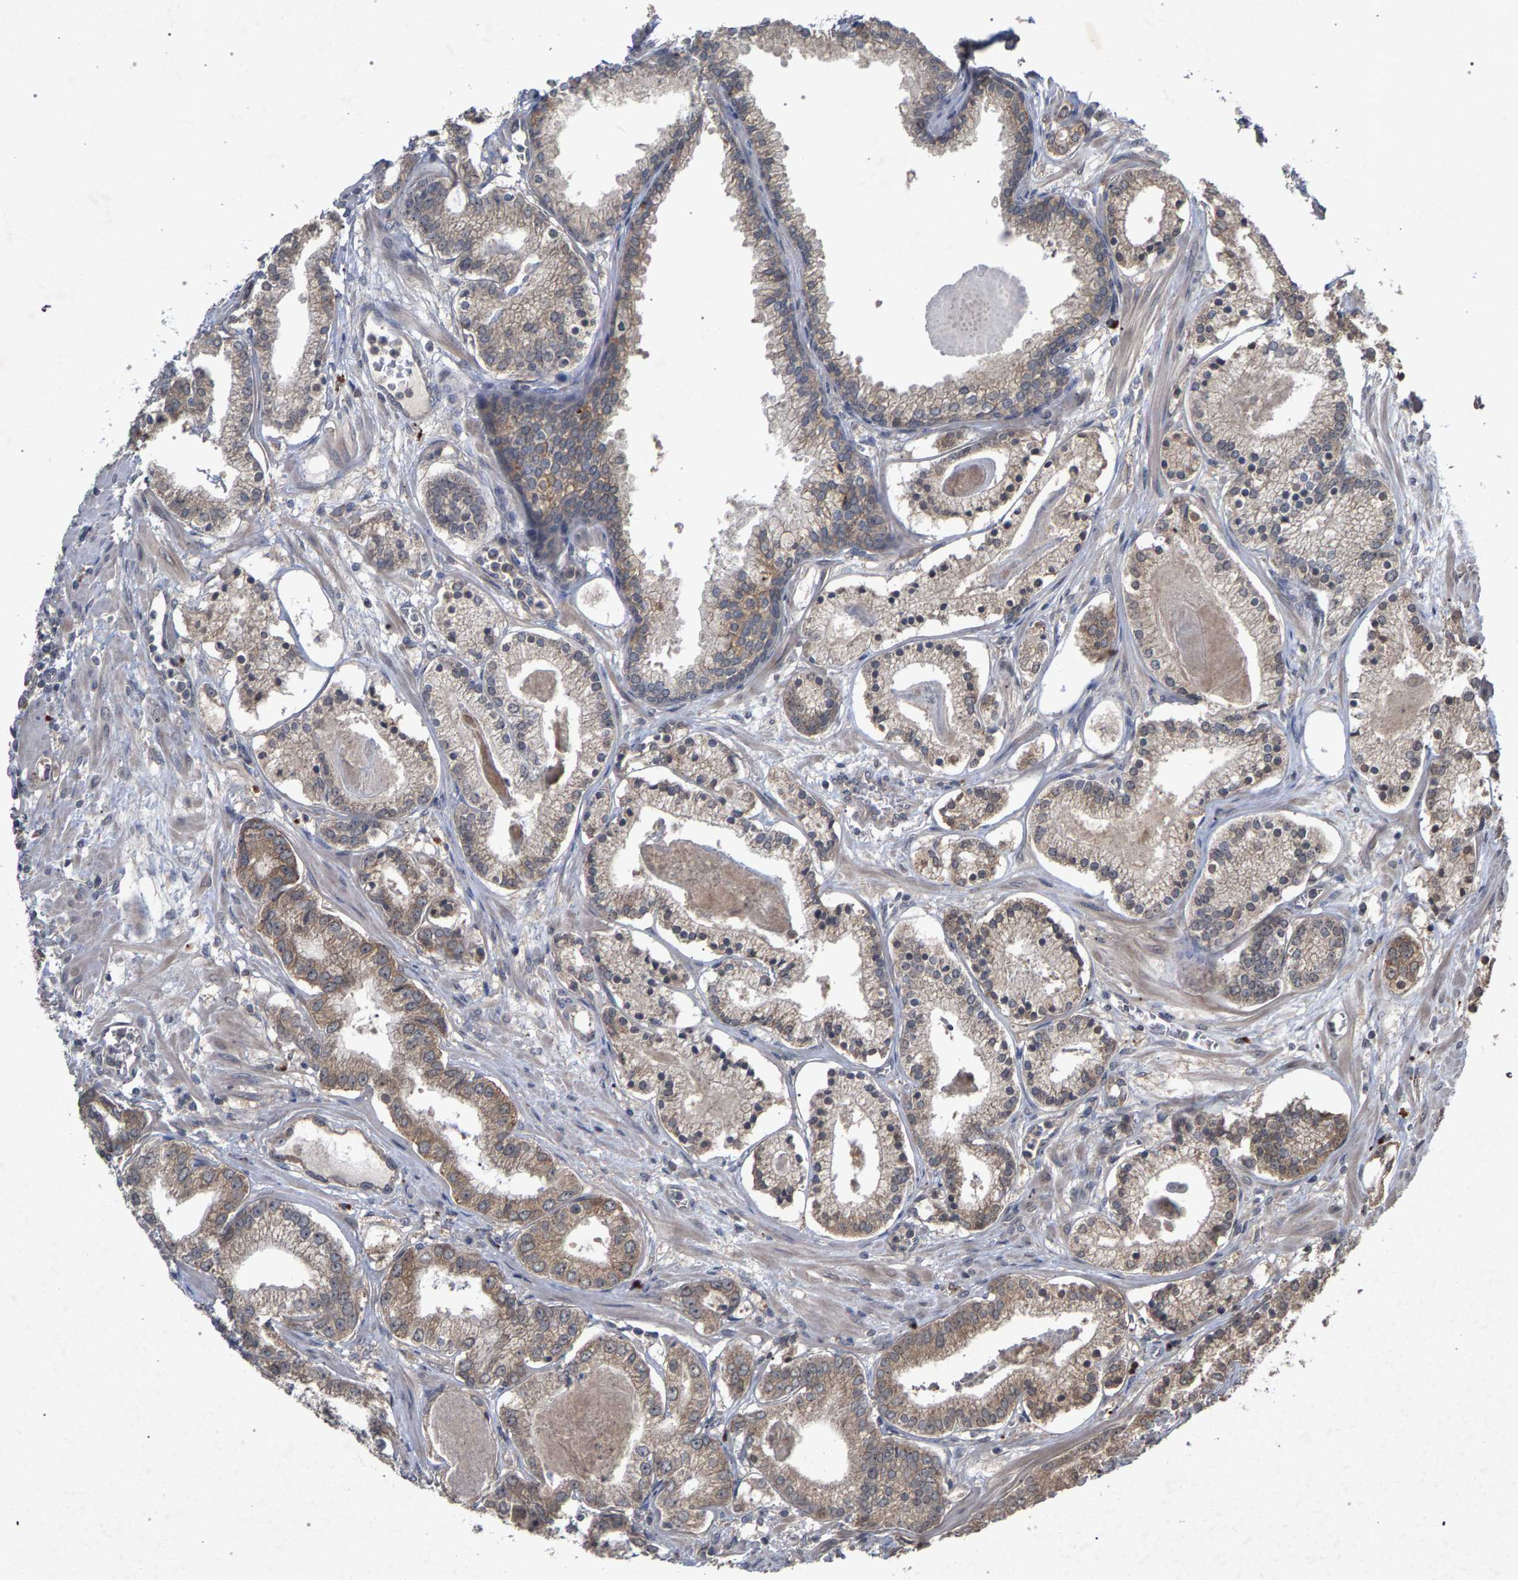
{"staining": {"intensity": "weak", "quantity": "25%-75%", "location": "cytoplasmic/membranous"}, "tissue": "prostate cancer", "cell_type": "Tumor cells", "image_type": "cancer", "snomed": [{"axis": "morphology", "description": "Adenocarcinoma, Low grade"}, {"axis": "topography", "description": "Prostate"}], "caption": "Immunohistochemical staining of human prostate cancer (low-grade adenocarcinoma) demonstrates low levels of weak cytoplasmic/membranous expression in approximately 25%-75% of tumor cells.", "gene": "SLC4A4", "patient": {"sex": "male", "age": 59}}